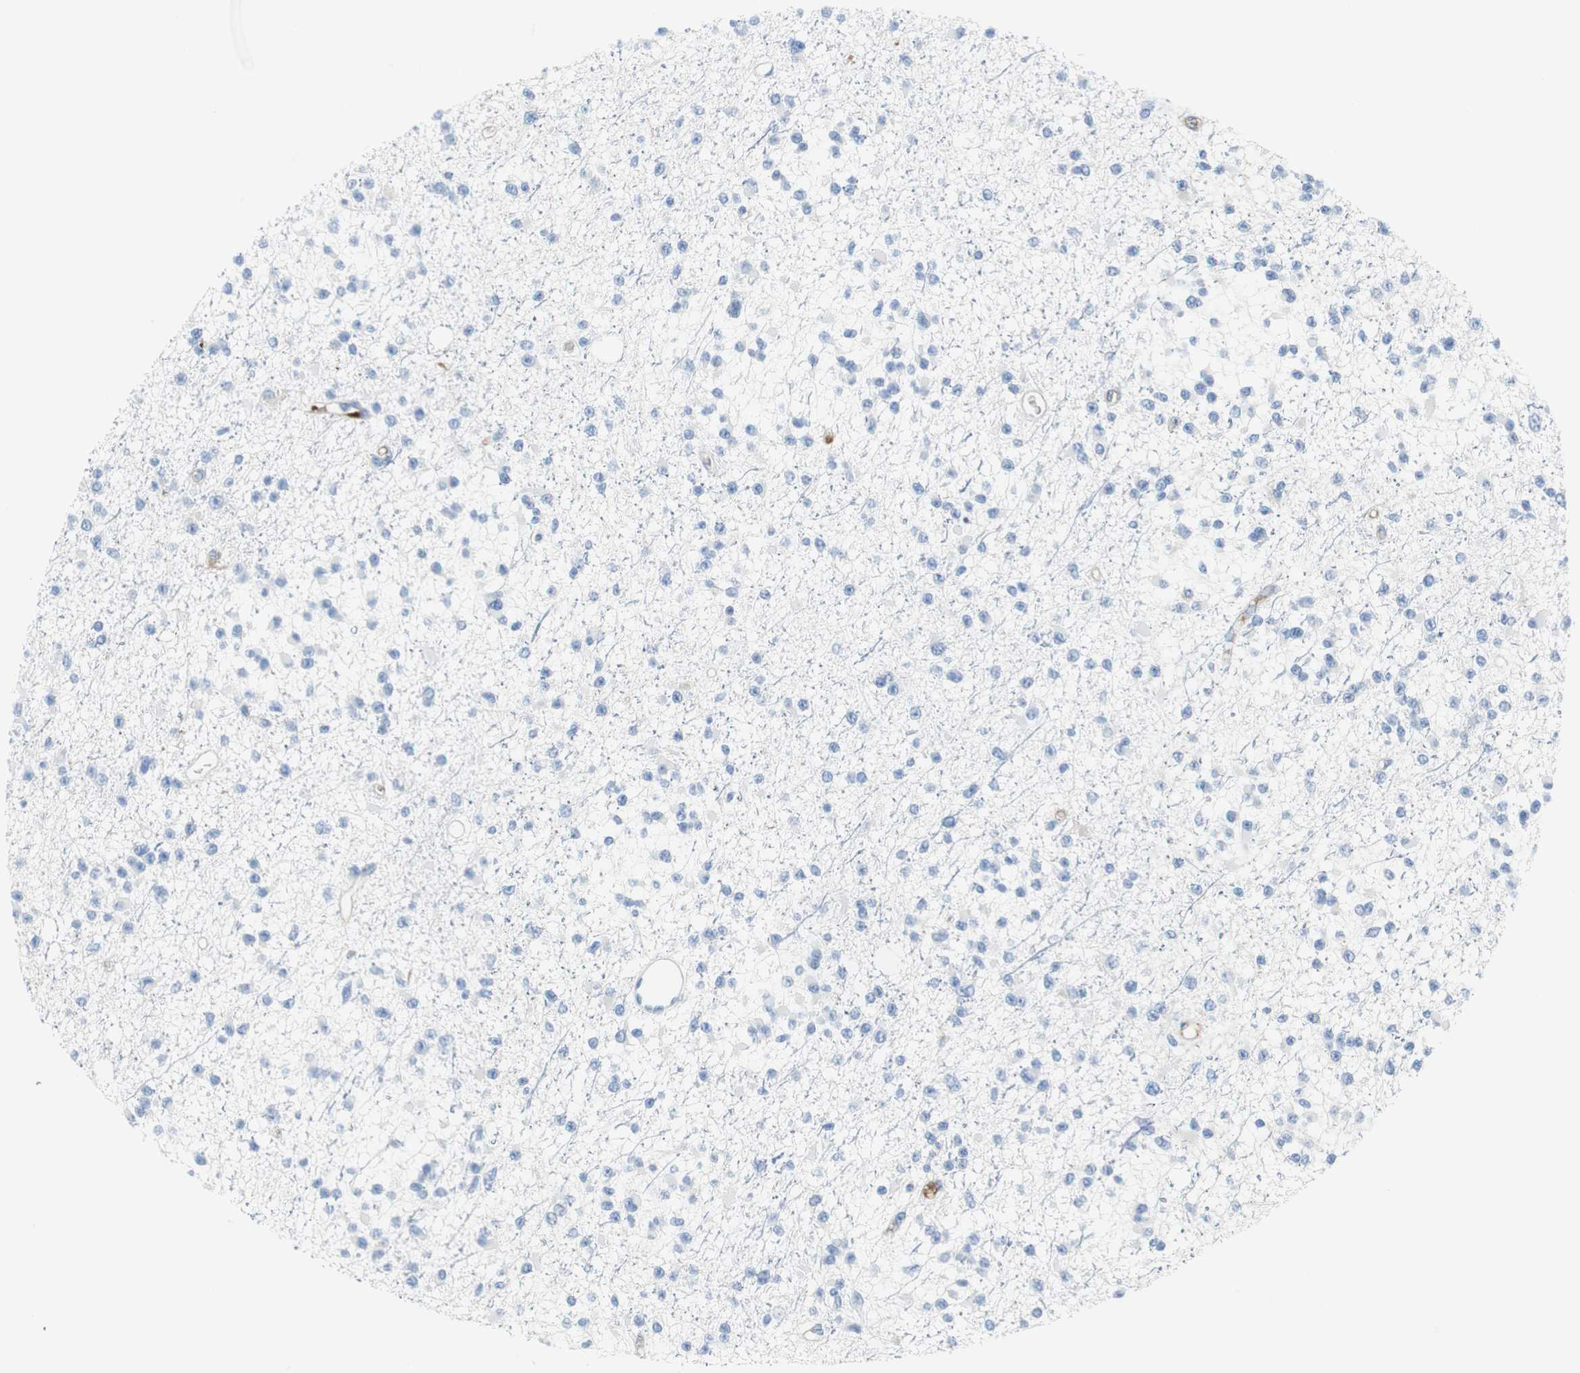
{"staining": {"intensity": "negative", "quantity": "none", "location": "none"}, "tissue": "glioma", "cell_type": "Tumor cells", "image_type": "cancer", "snomed": [{"axis": "morphology", "description": "Glioma, malignant, Low grade"}, {"axis": "topography", "description": "Brain"}], "caption": "Immunohistochemistry (IHC) histopathology image of malignant glioma (low-grade) stained for a protein (brown), which demonstrates no expression in tumor cells.", "gene": "APCS", "patient": {"sex": "female", "age": 22}}